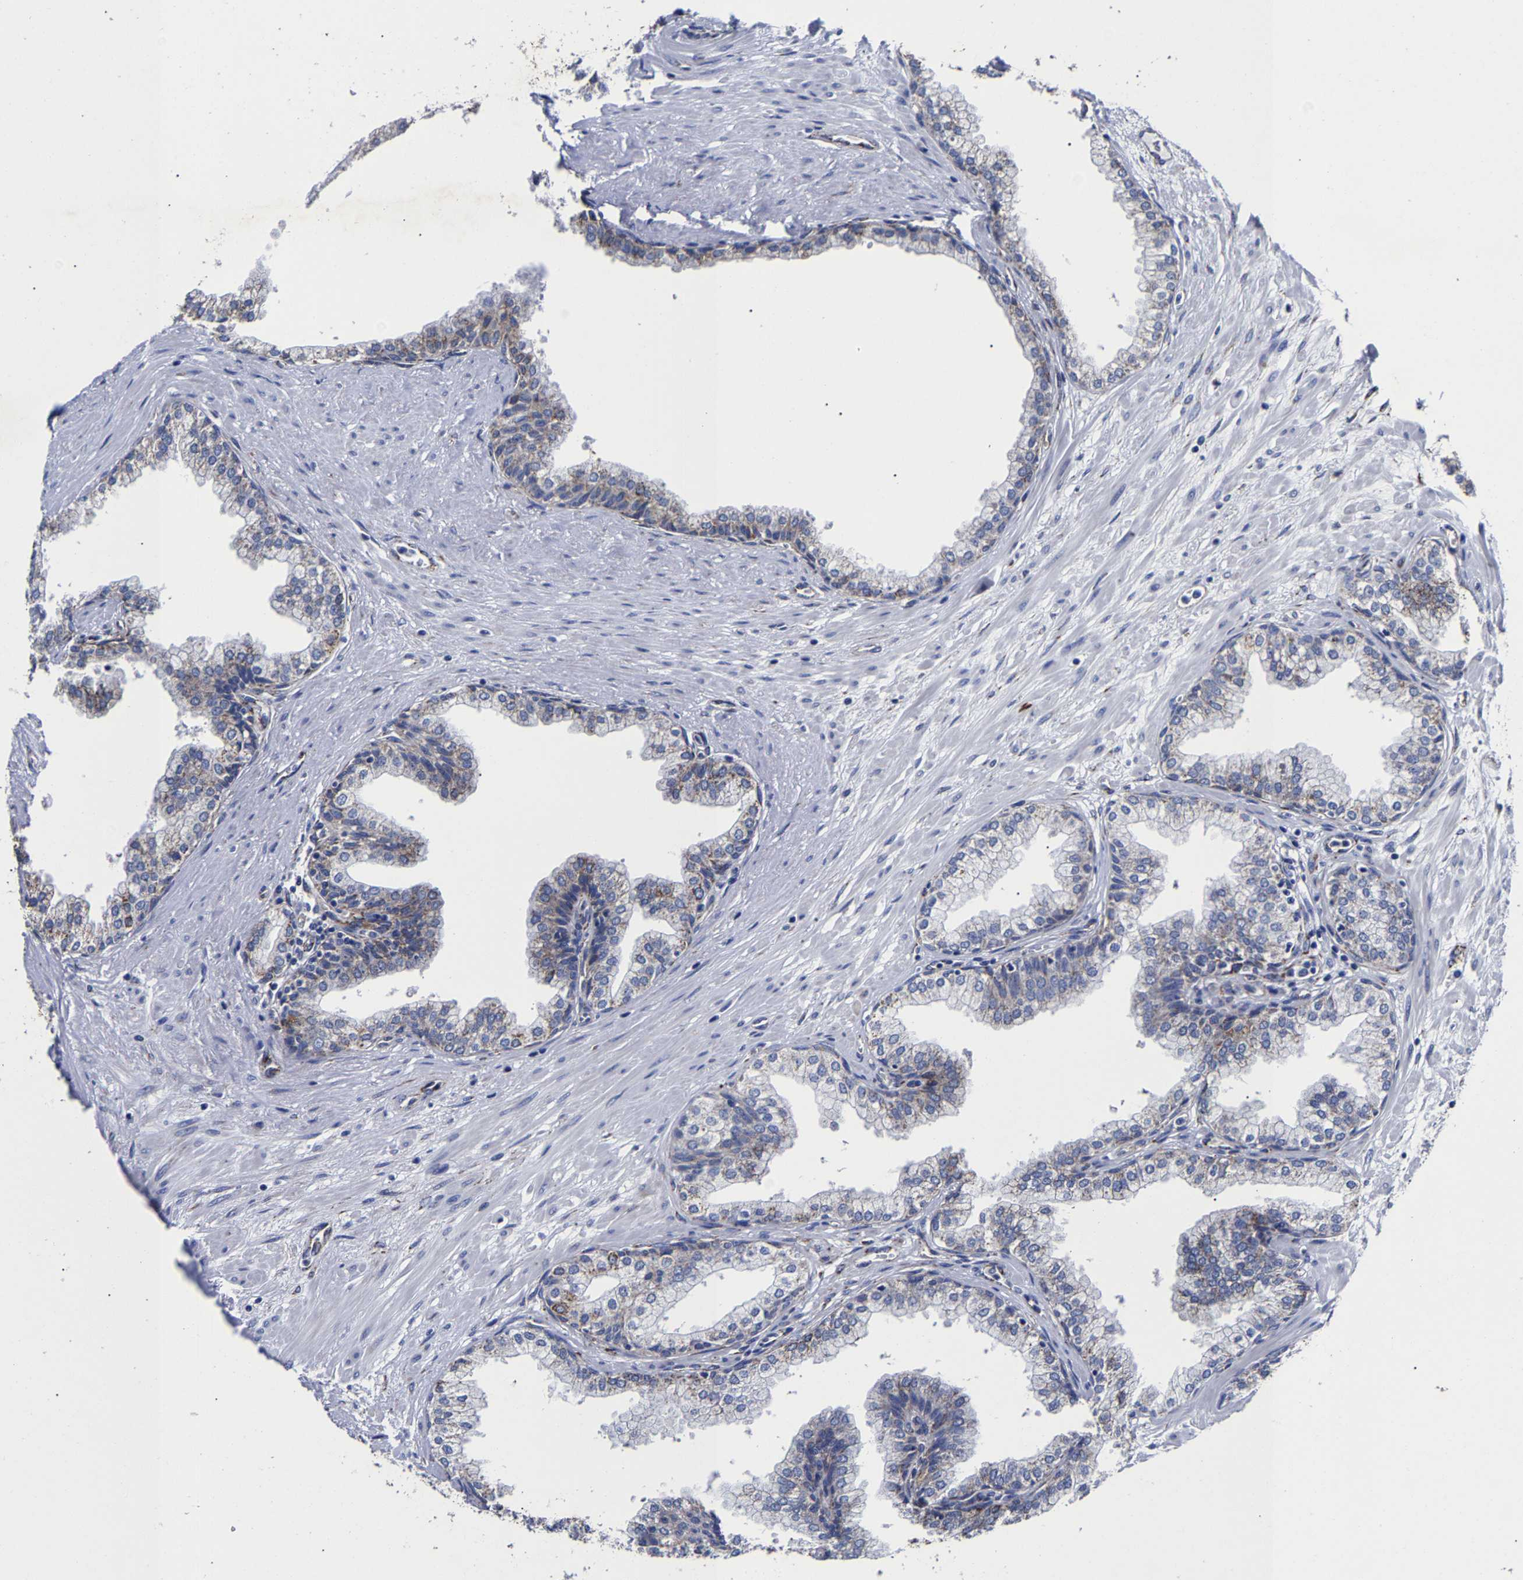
{"staining": {"intensity": "moderate", "quantity": "25%-75%", "location": "cytoplasmic/membranous"}, "tissue": "prostate", "cell_type": "Glandular cells", "image_type": "normal", "snomed": [{"axis": "morphology", "description": "Normal tissue, NOS"}, {"axis": "morphology", "description": "Urothelial carcinoma, Low grade"}, {"axis": "topography", "description": "Urinary bladder"}, {"axis": "topography", "description": "Prostate"}], "caption": "The image demonstrates staining of unremarkable prostate, revealing moderate cytoplasmic/membranous protein staining (brown color) within glandular cells.", "gene": "AASS", "patient": {"sex": "male", "age": 60}}